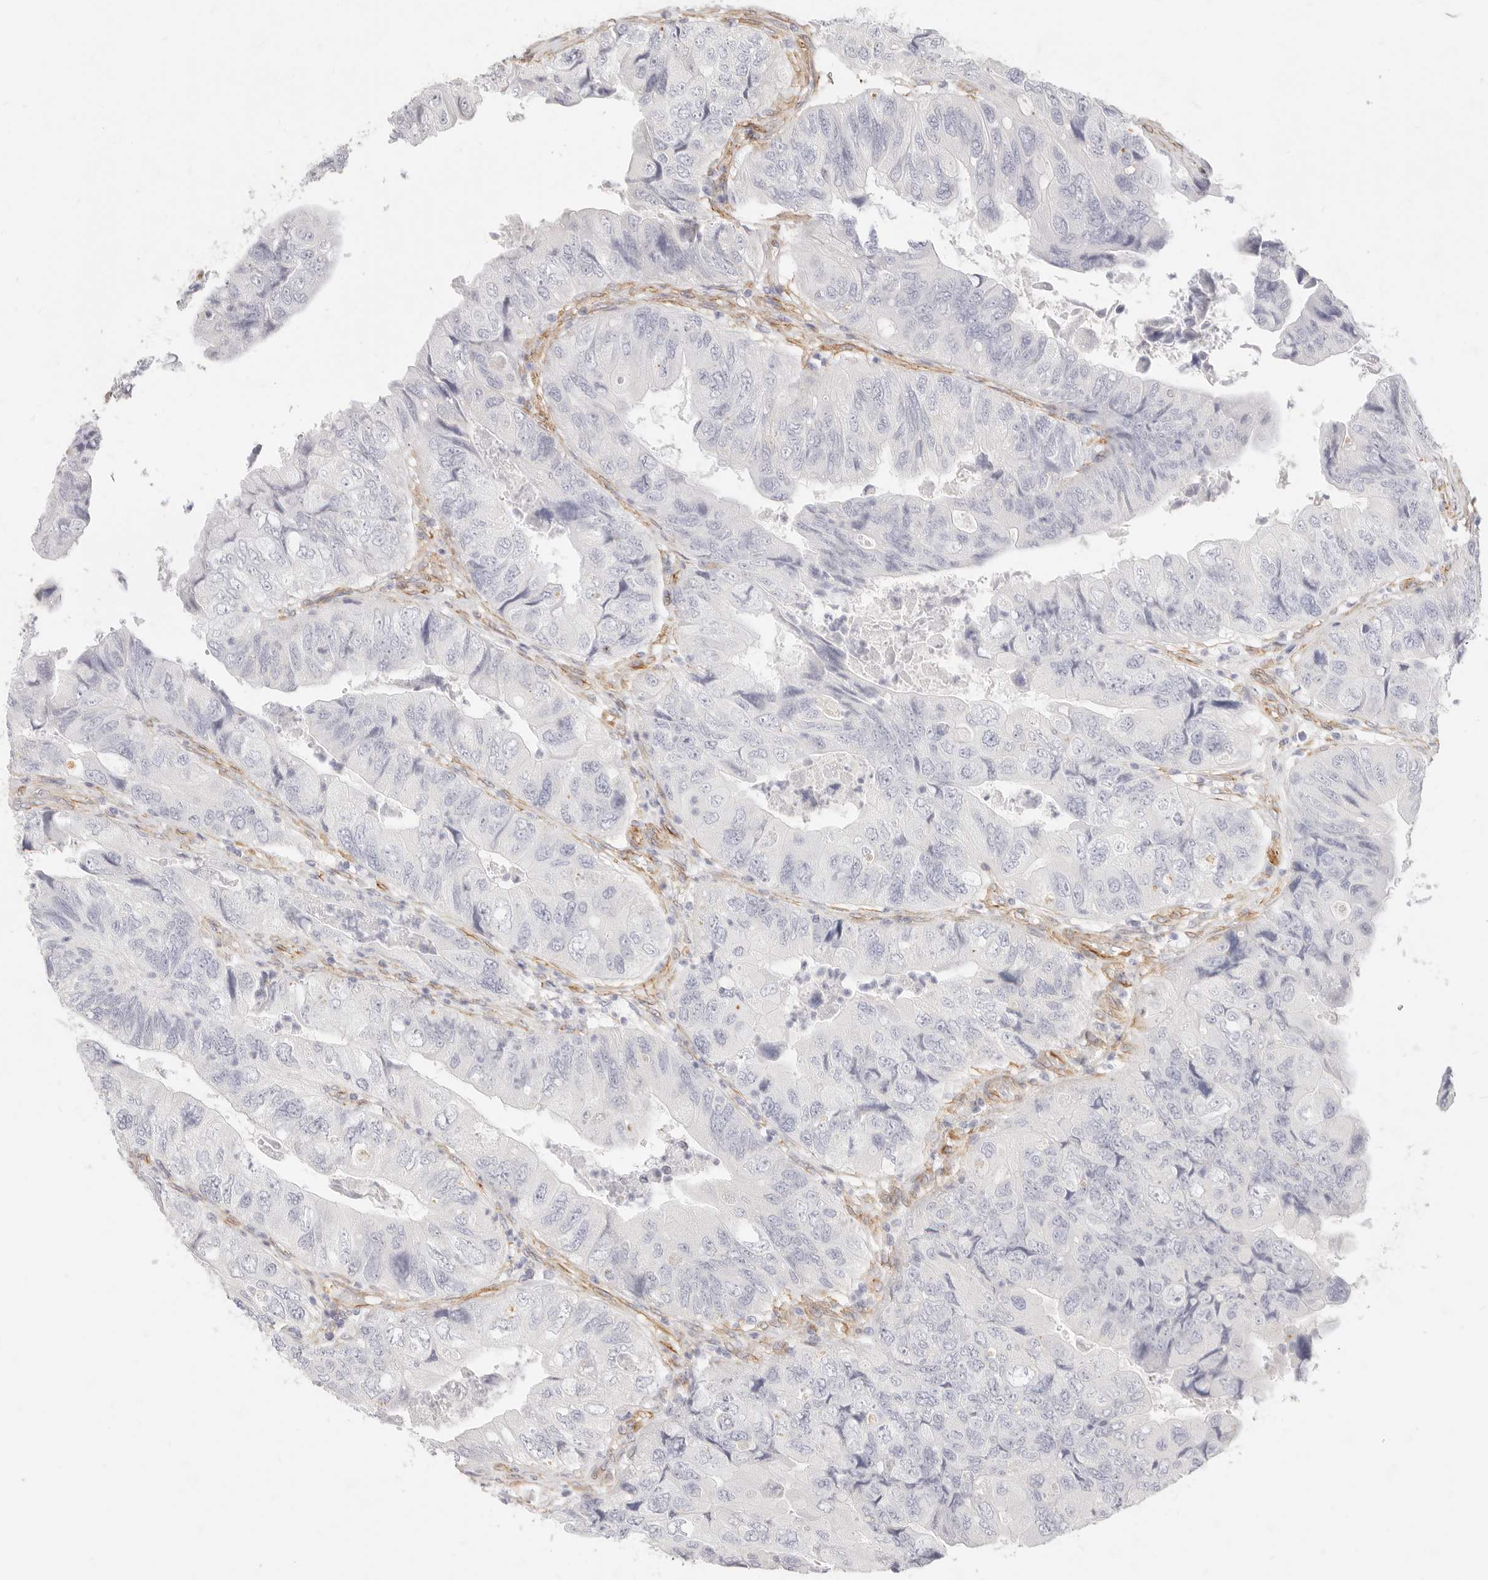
{"staining": {"intensity": "negative", "quantity": "none", "location": "none"}, "tissue": "colorectal cancer", "cell_type": "Tumor cells", "image_type": "cancer", "snomed": [{"axis": "morphology", "description": "Adenocarcinoma, NOS"}, {"axis": "topography", "description": "Rectum"}], "caption": "Micrograph shows no protein positivity in tumor cells of colorectal cancer (adenocarcinoma) tissue. (DAB IHC visualized using brightfield microscopy, high magnification).", "gene": "NUS1", "patient": {"sex": "male", "age": 63}}